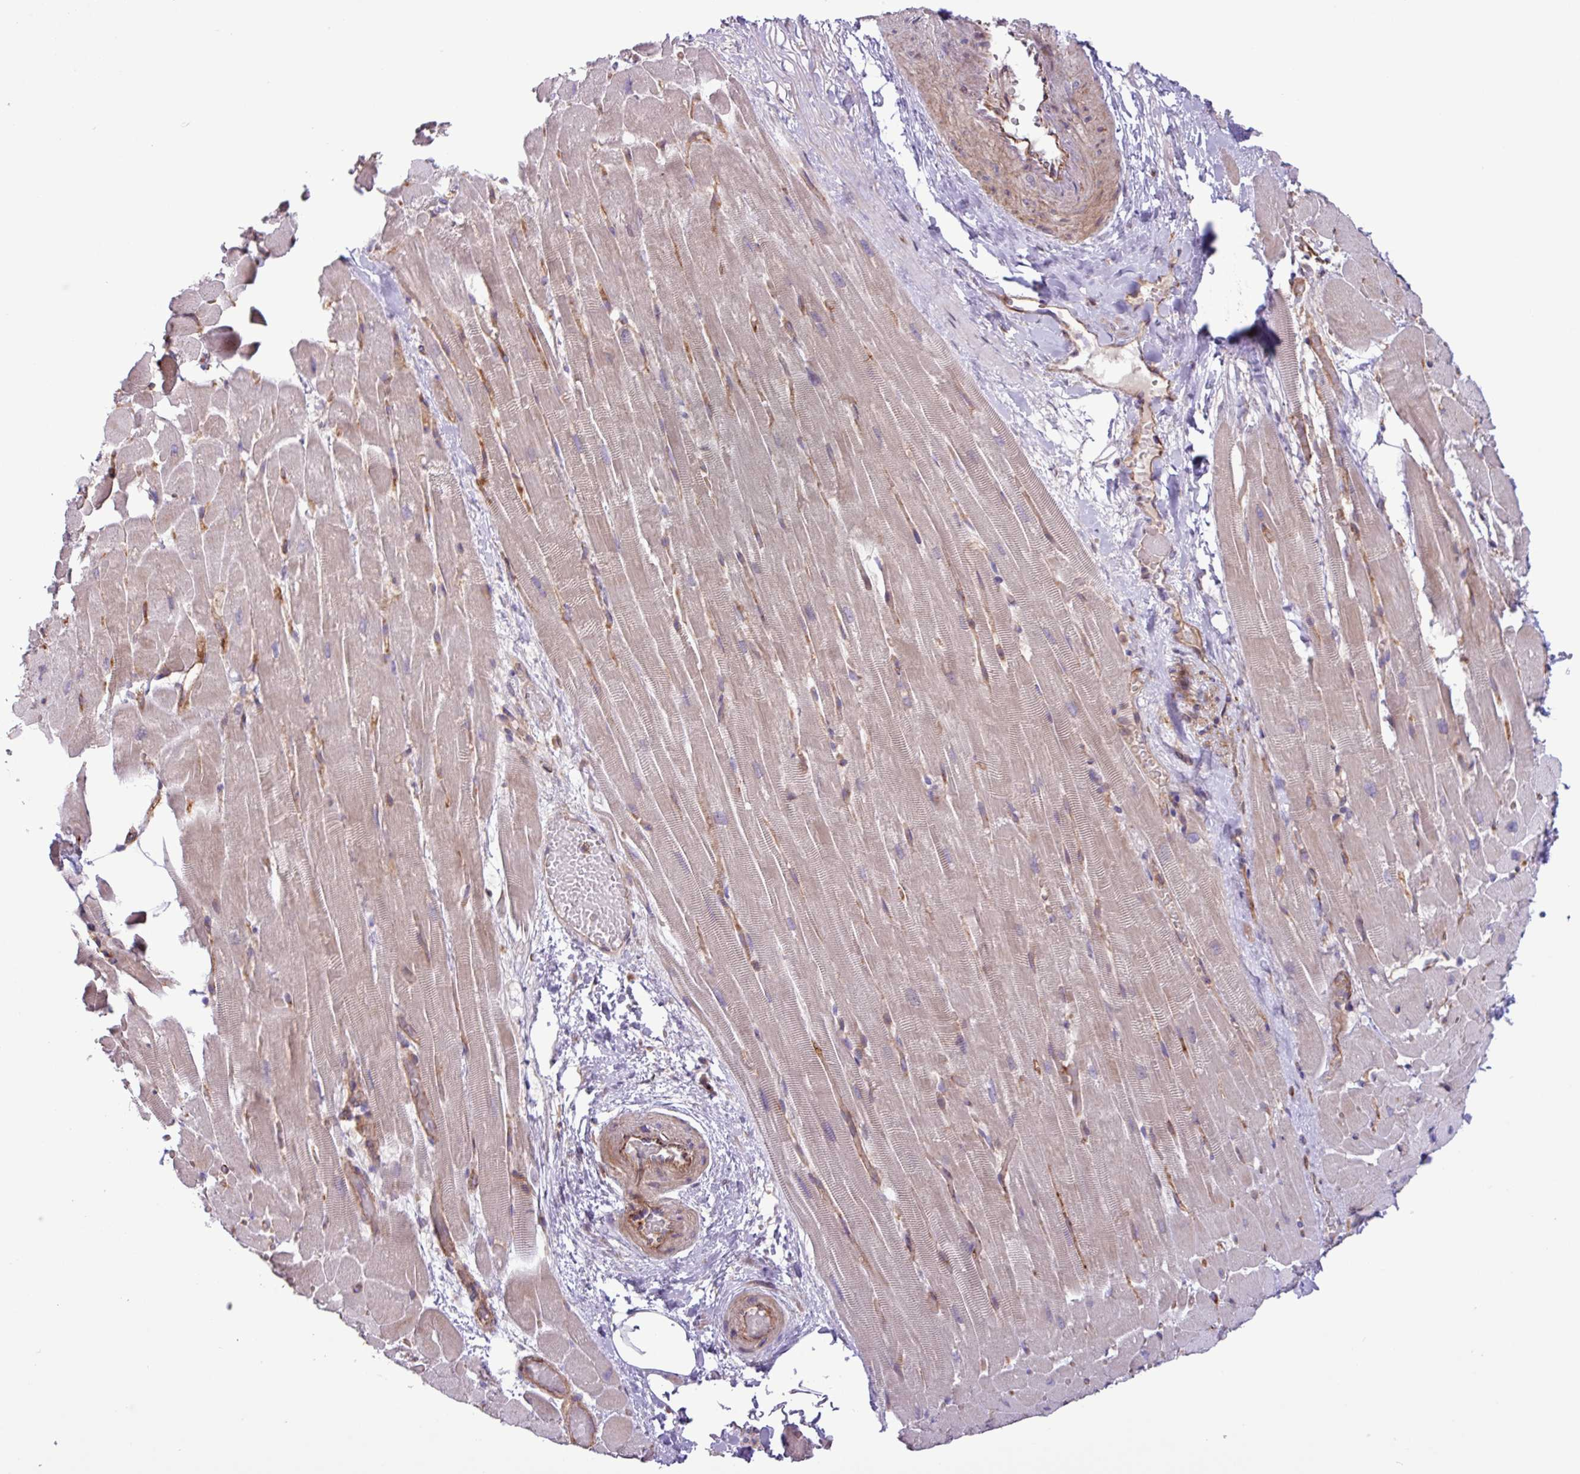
{"staining": {"intensity": "weak", "quantity": "25%-75%", "location": "cytoplasmic/membranous"}, "tissue": "heart muscle", "cell_type": "Cardiomyocytes", "image_type": "normal", "snomed": [{"axis": "morphology", "description": "Normal tissue, NOS"}, {"axis": "topography", "description": "Heart"}], "caption": "Immunohistochemical staining of benign human heart muscle demonstrates weak cytoplasmic/membranous protein staining in approximately 25%-75% of cardiomyocytes.", "gene": "CNTRL", "patient": {"sex": "male", "age": 37}}